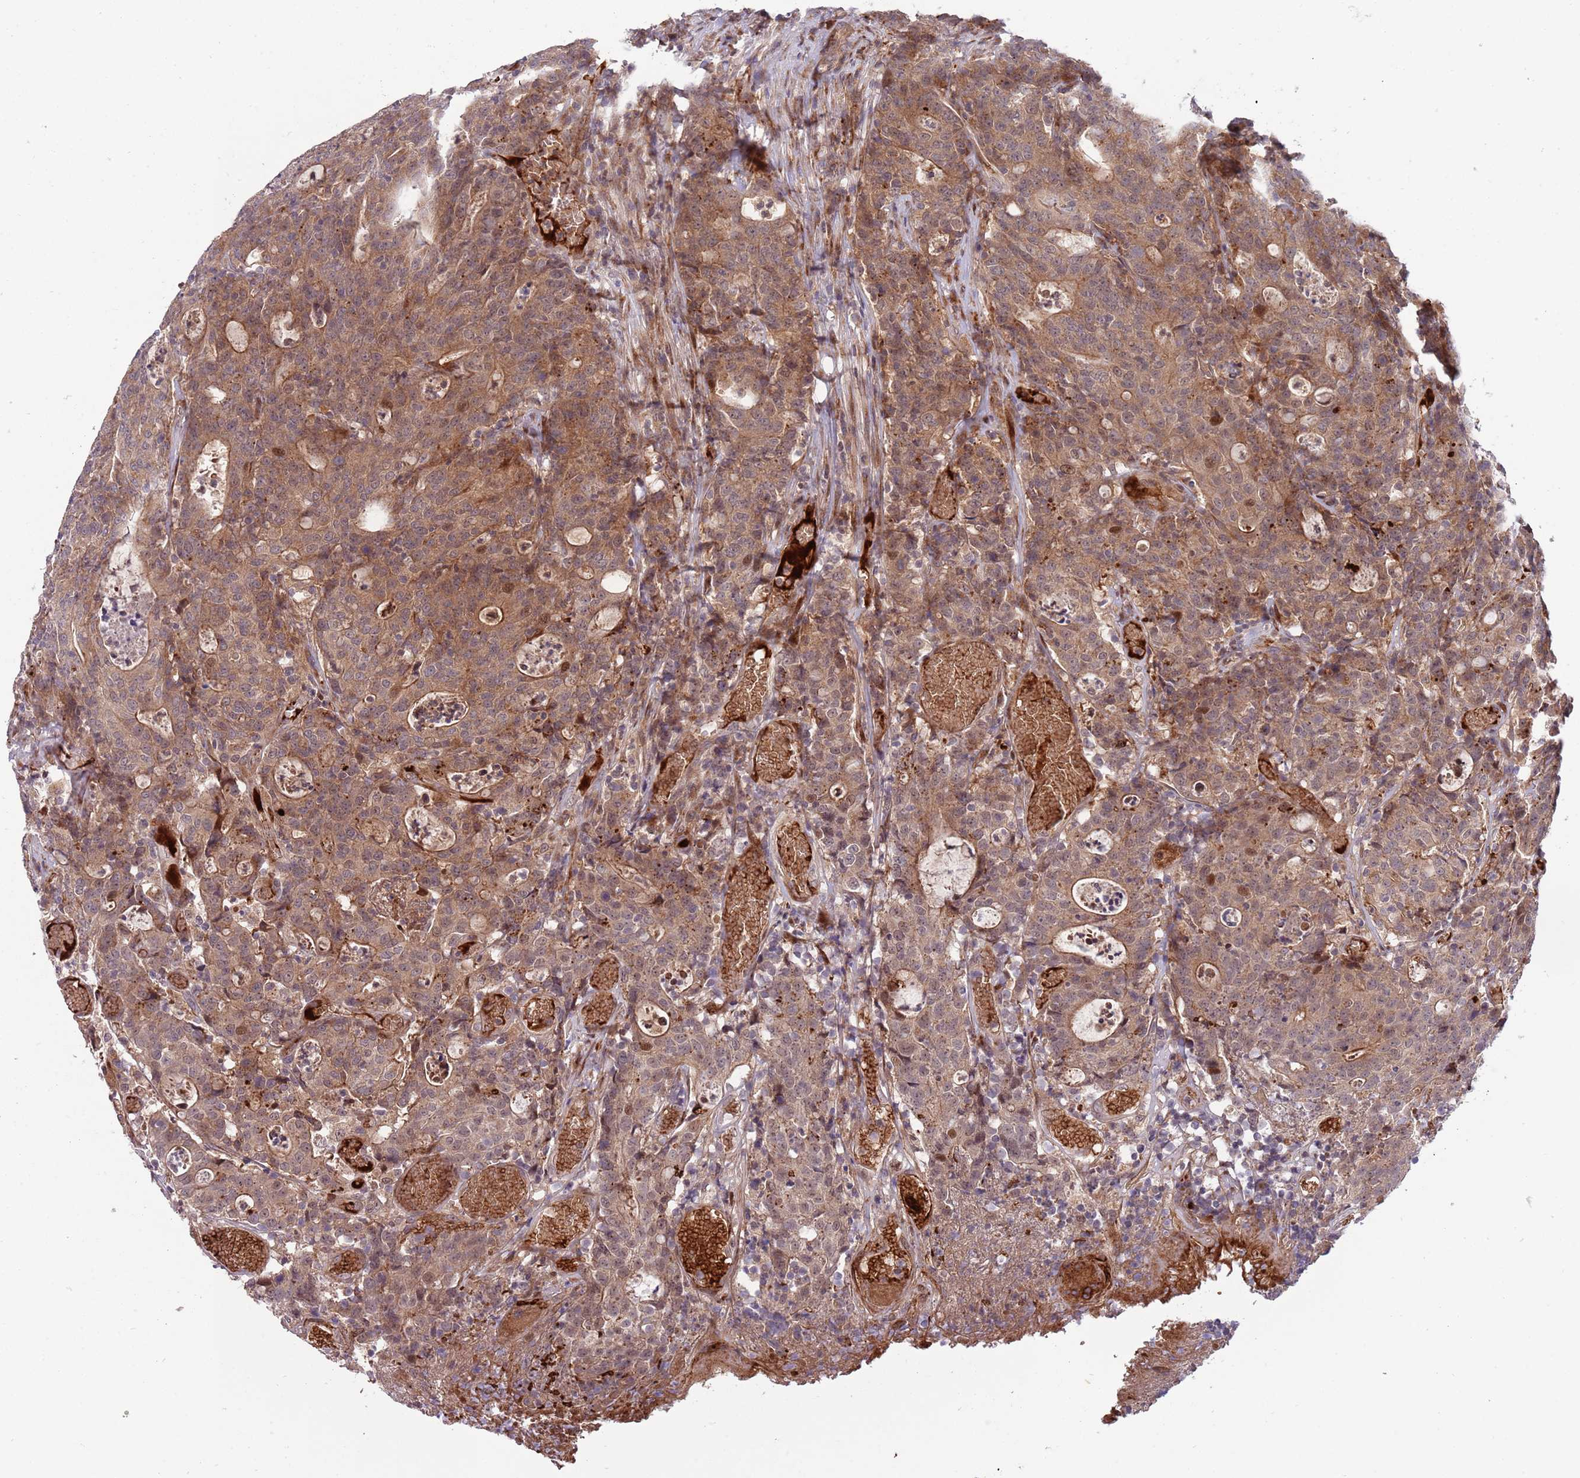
{"staining": {"intensity": "moderate", "quantity": ">75%", "location": "cytoplasmic/membranous,nuclear"}, "tissue": "colorectal cancer", "cell_type": "Tumor cells", "image_type": "cancer", "snomed": [{"axis": "morphology", "description": "Adenocarcinoma, NOS"}, {"axis": "topography", "description": "Colon"}], "caption": "This is an image of immunohistochemistry staining of colorectal cancer (adenocarcinoma), which shows moderate positivity in the cytoplasmic/membranous and nuclear of tumor cells.", "gene": "NT5DC4", "patient": {"sex": "male", "age": 83}}